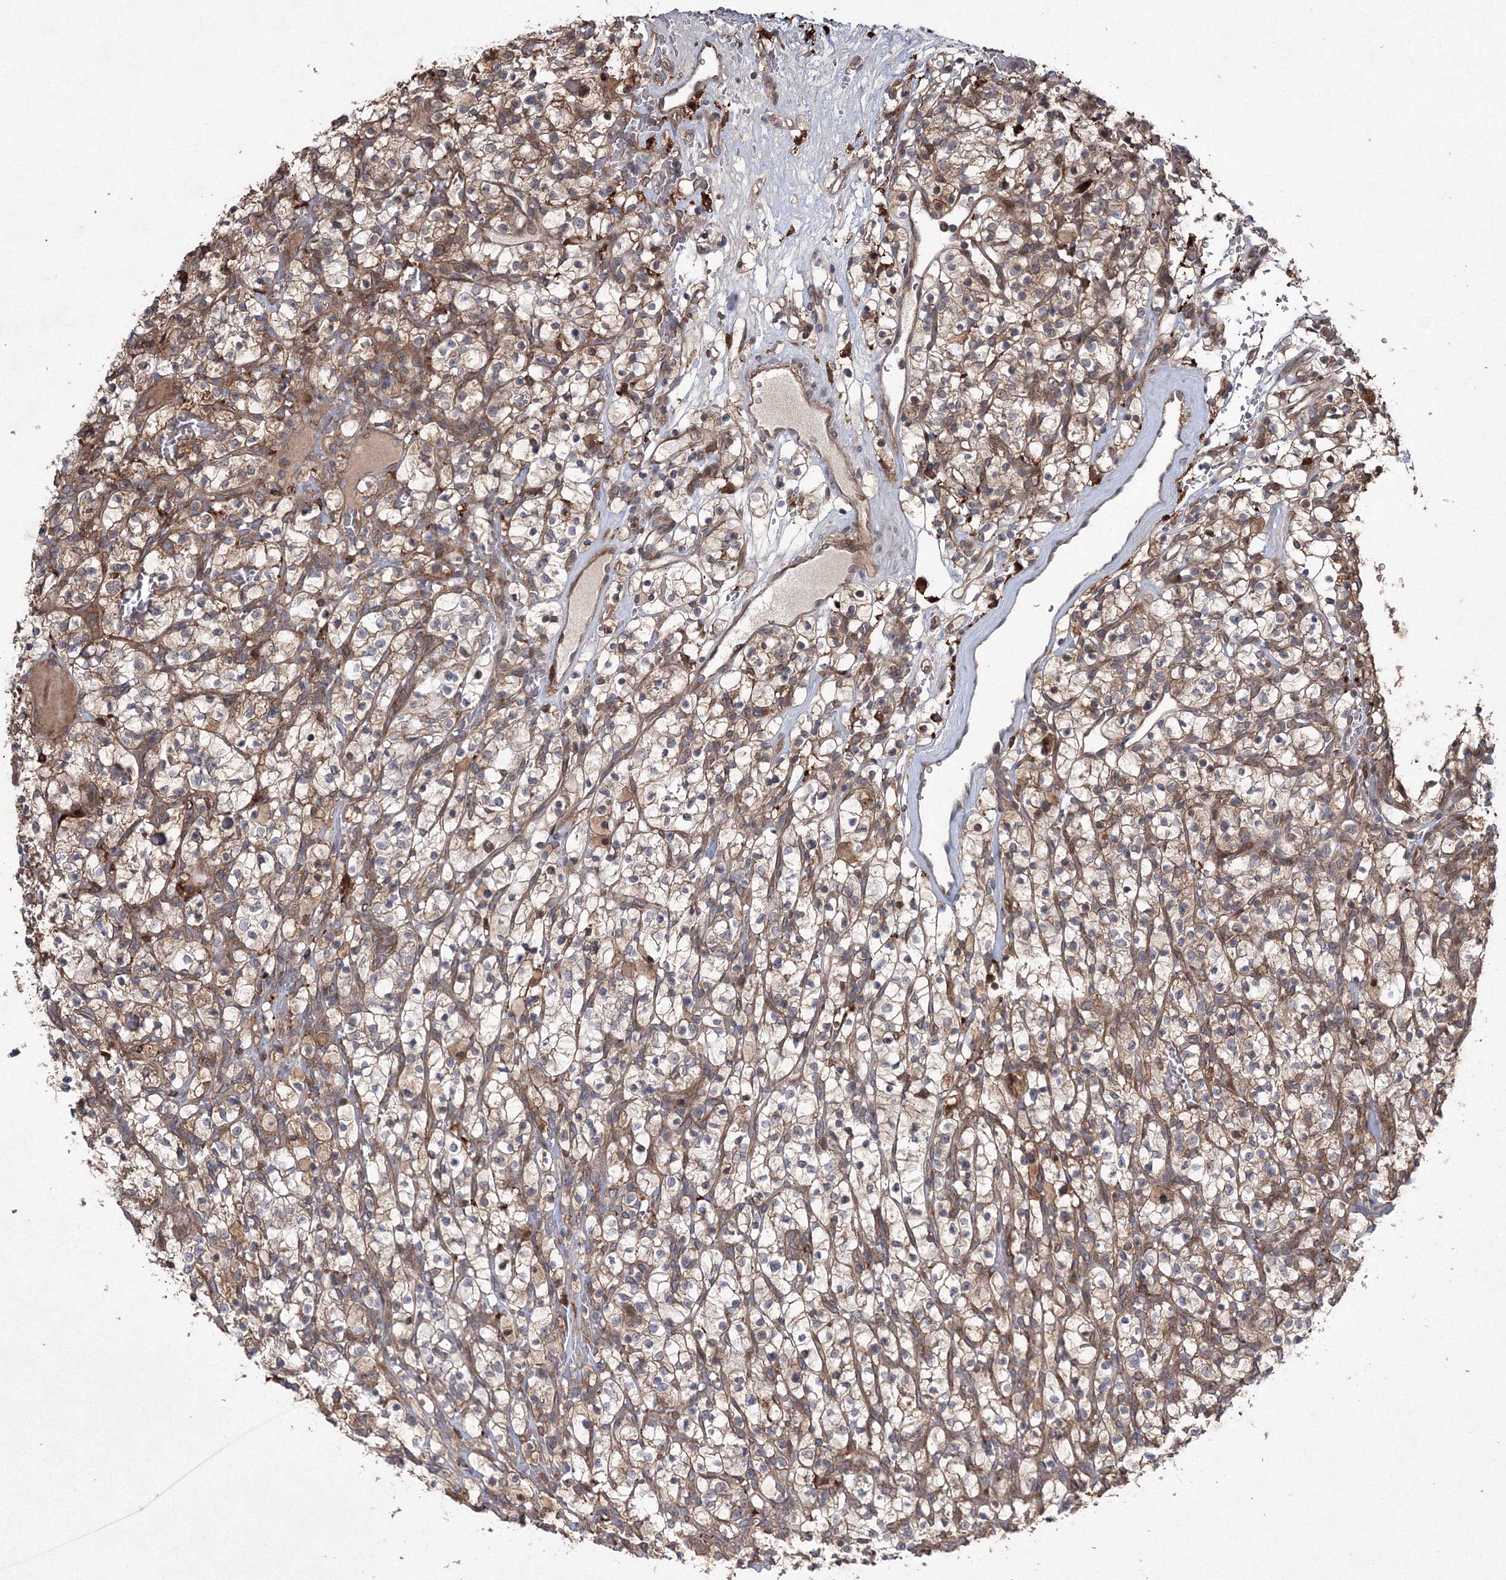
{"staining": {"intensity": "moderate", "quantity": ">75%", "location": "cytoplasmic/membranous"}, "tissue": "renal cancer", "cell_type": "Tumor cells", "image_type": "cancer", "snomed": [{"axis": "morphology", "description": "Adenocarcinoma, NOS"}, {"axis": "topography", "description": "Kidney"}], "caption": "This image demonstrates immunohistochemistry staining of human renal adenocarcinoma, with medium moderate cytoplasmic/membranous positivity in approximately >75% of tumor cells.", "gene": "RANBP3L", "patient": {"sex": "female", "age": 57}}